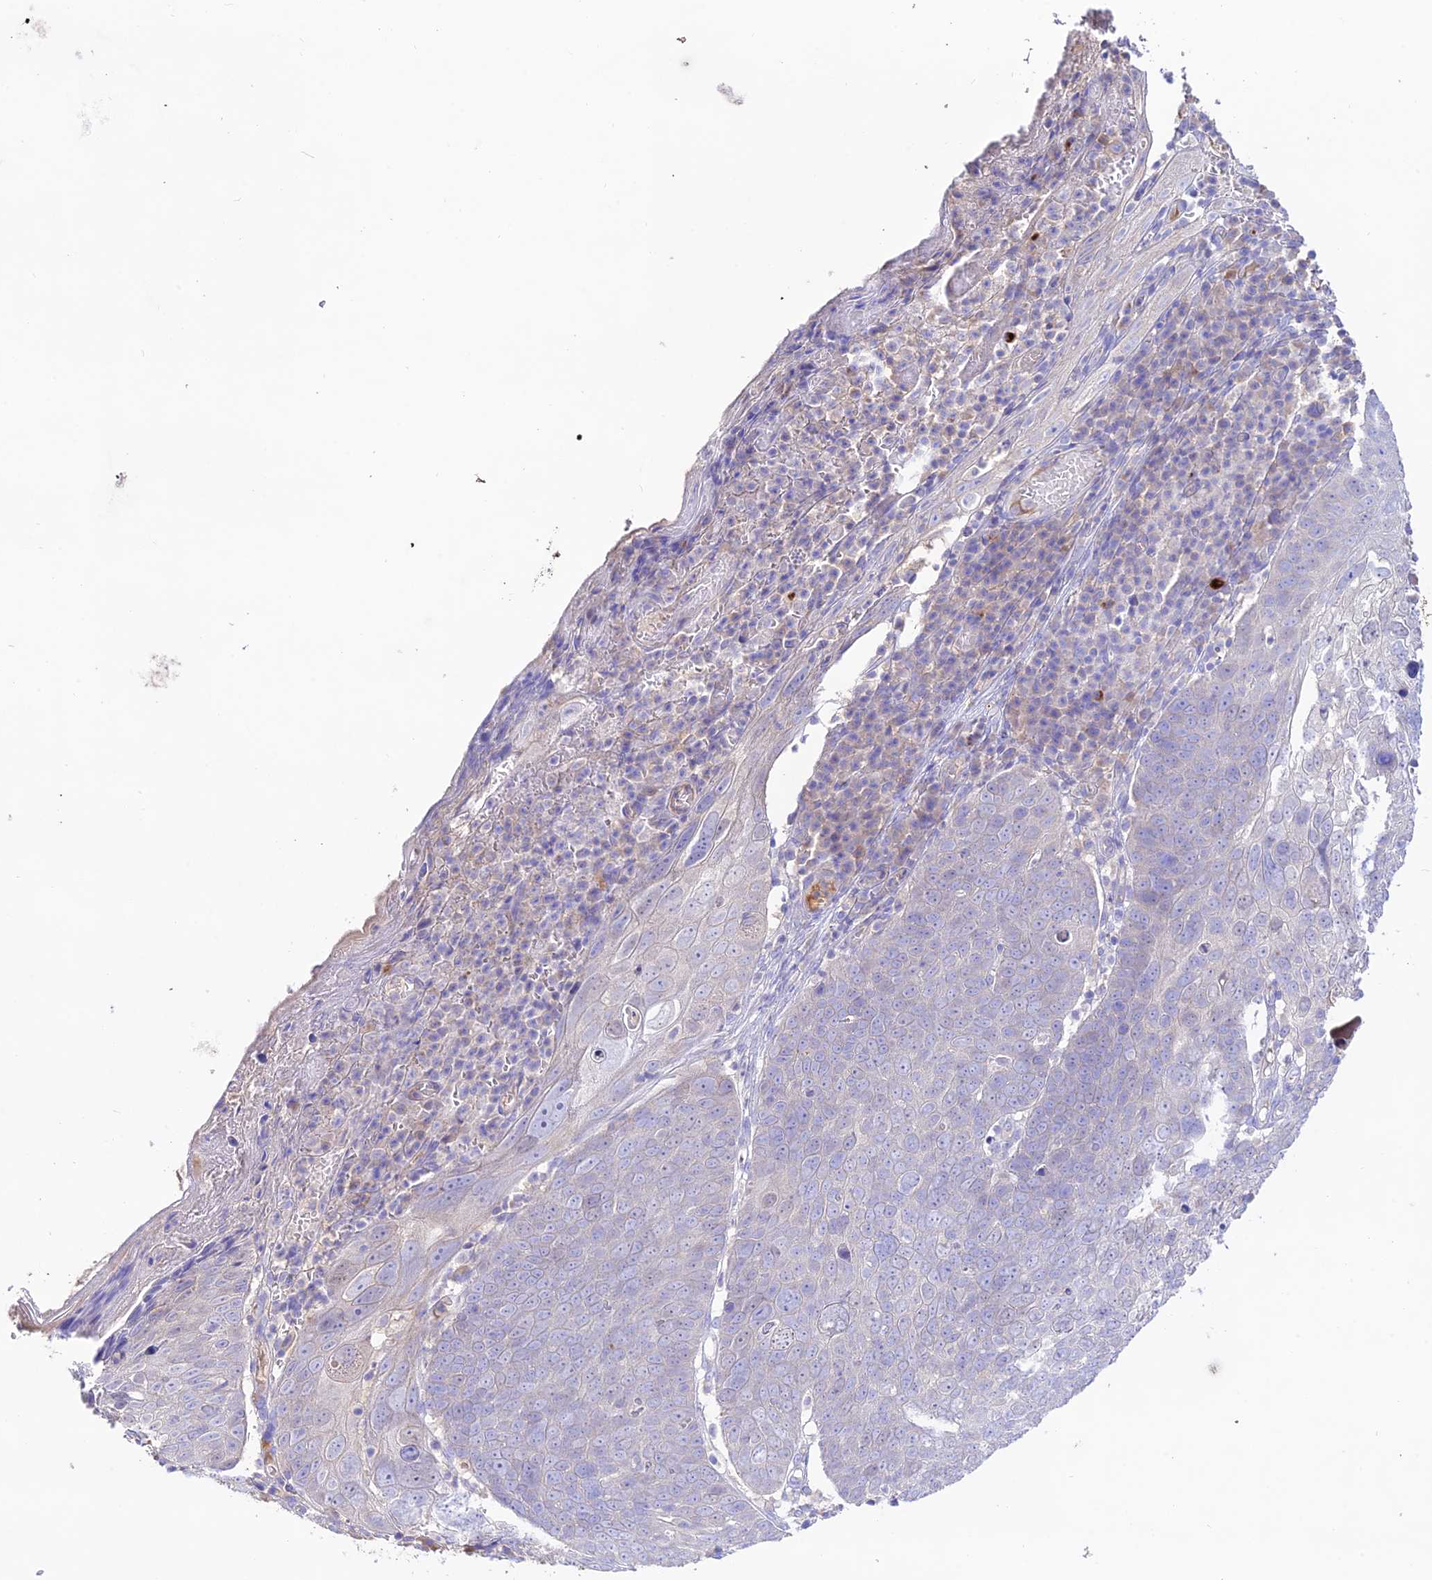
{"staining": {"intensity": "negative", "quantity": "none", "location": "none"}, "tissue": "skin cancer", "cell_type": "Tumor cells", "image_type": "cancer", "snomed": [{"axis": "morphology", "description": "Squamous cell carcinoma, NOS"}, {"axis": "topography", "description": "Skin"}], "caption": "High power microscopy photomicrograph of an immunohistochemistry (IHC) histopathology image of skin cancer, revealing no significant positivity in tumor cells. The staining was performed using DAB (3,3'-diaminobenzidine) to visualize the protein expression in brown, while the nuclei were stained in blue with hematoxylin (Magnification: 20x).", "gene": "NLRP9", "patient": {"sex": "male", "age": 71}}